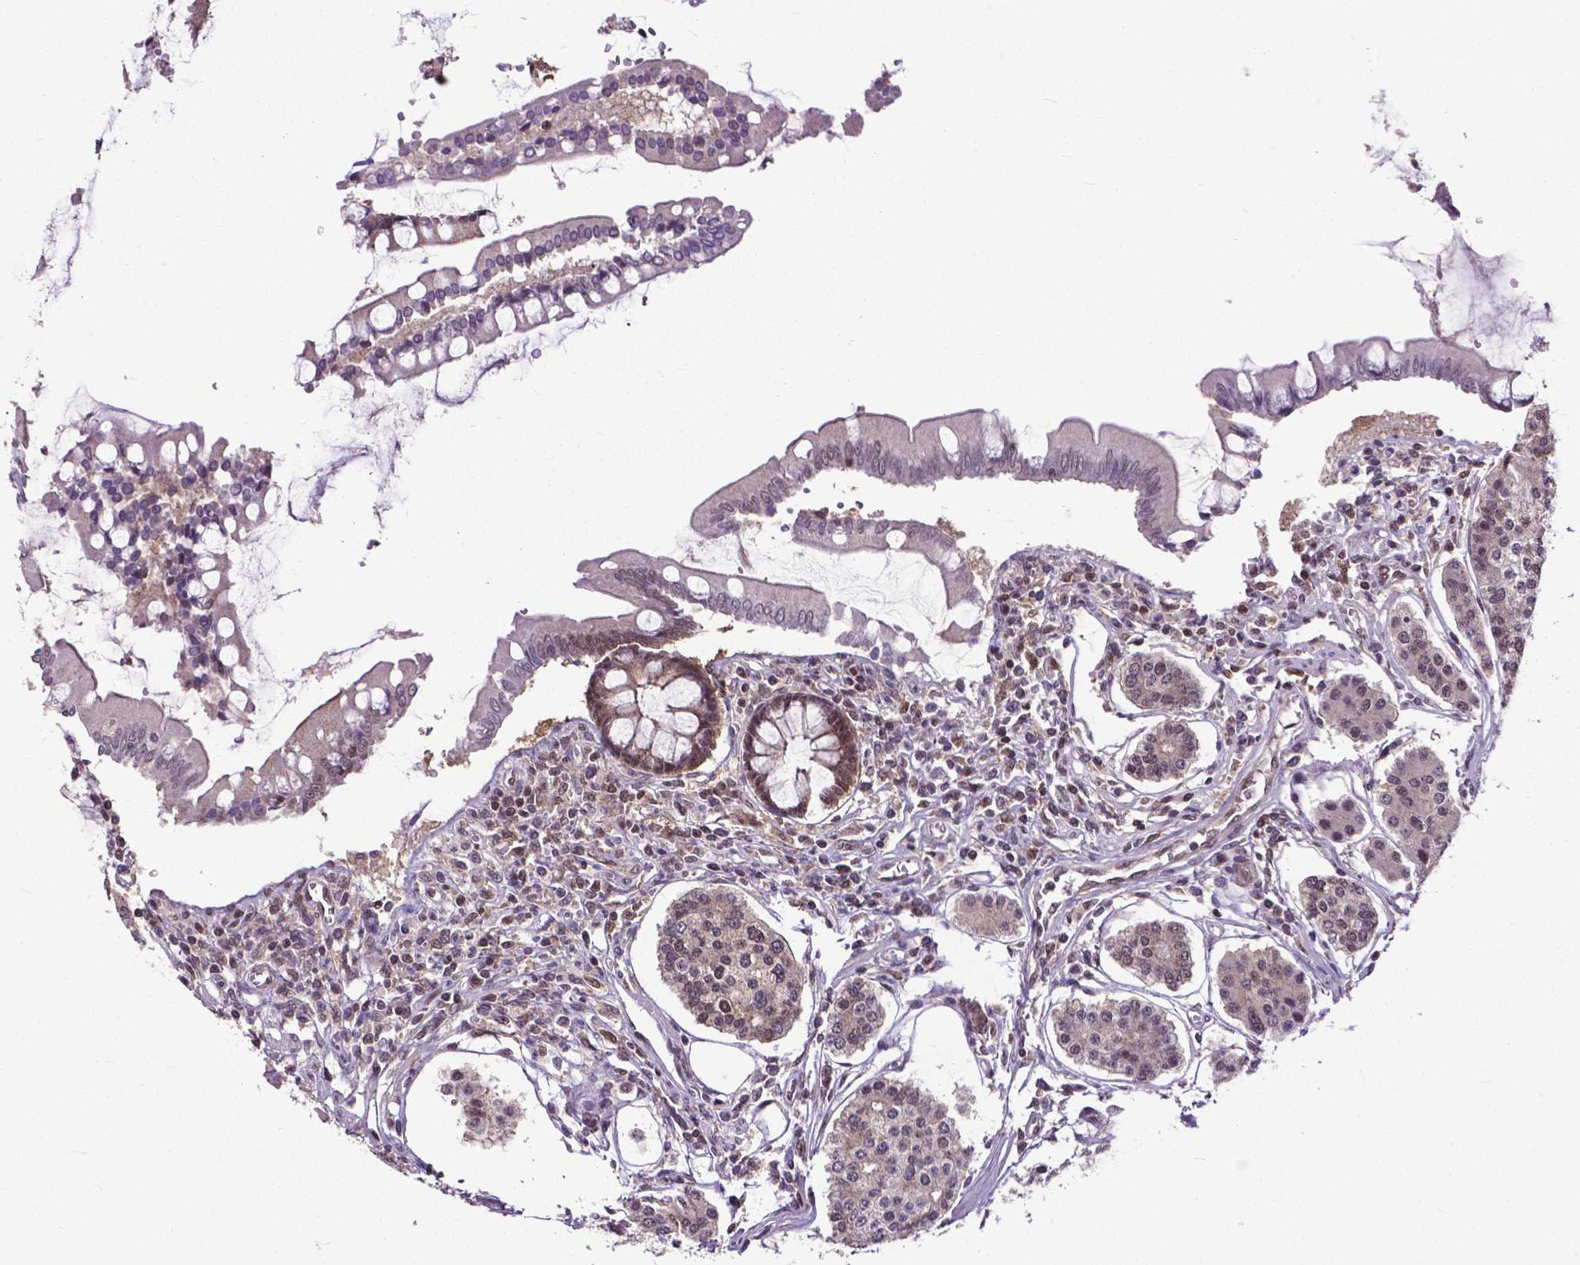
{"staining": {"intensity": "weak", "quantity": "25%-75%", "location": "nuclear"}, "tissue": "carcinoid", "cell_type": "Tumor cells", "image_type": "cancer", "snomed": [{"axis": "morphology", "description": "Carcinoid, malignant, NOS"}, {"axis": "topography", "description": "Small intestine"}], "caption": "About 25%-75% of tumor cells in carcinoid show weak nuclear protein expression as visualized by brown immunohistochemical staining.", "gene": "FAF1", "patient": {"sex": "female", "age": 65}}